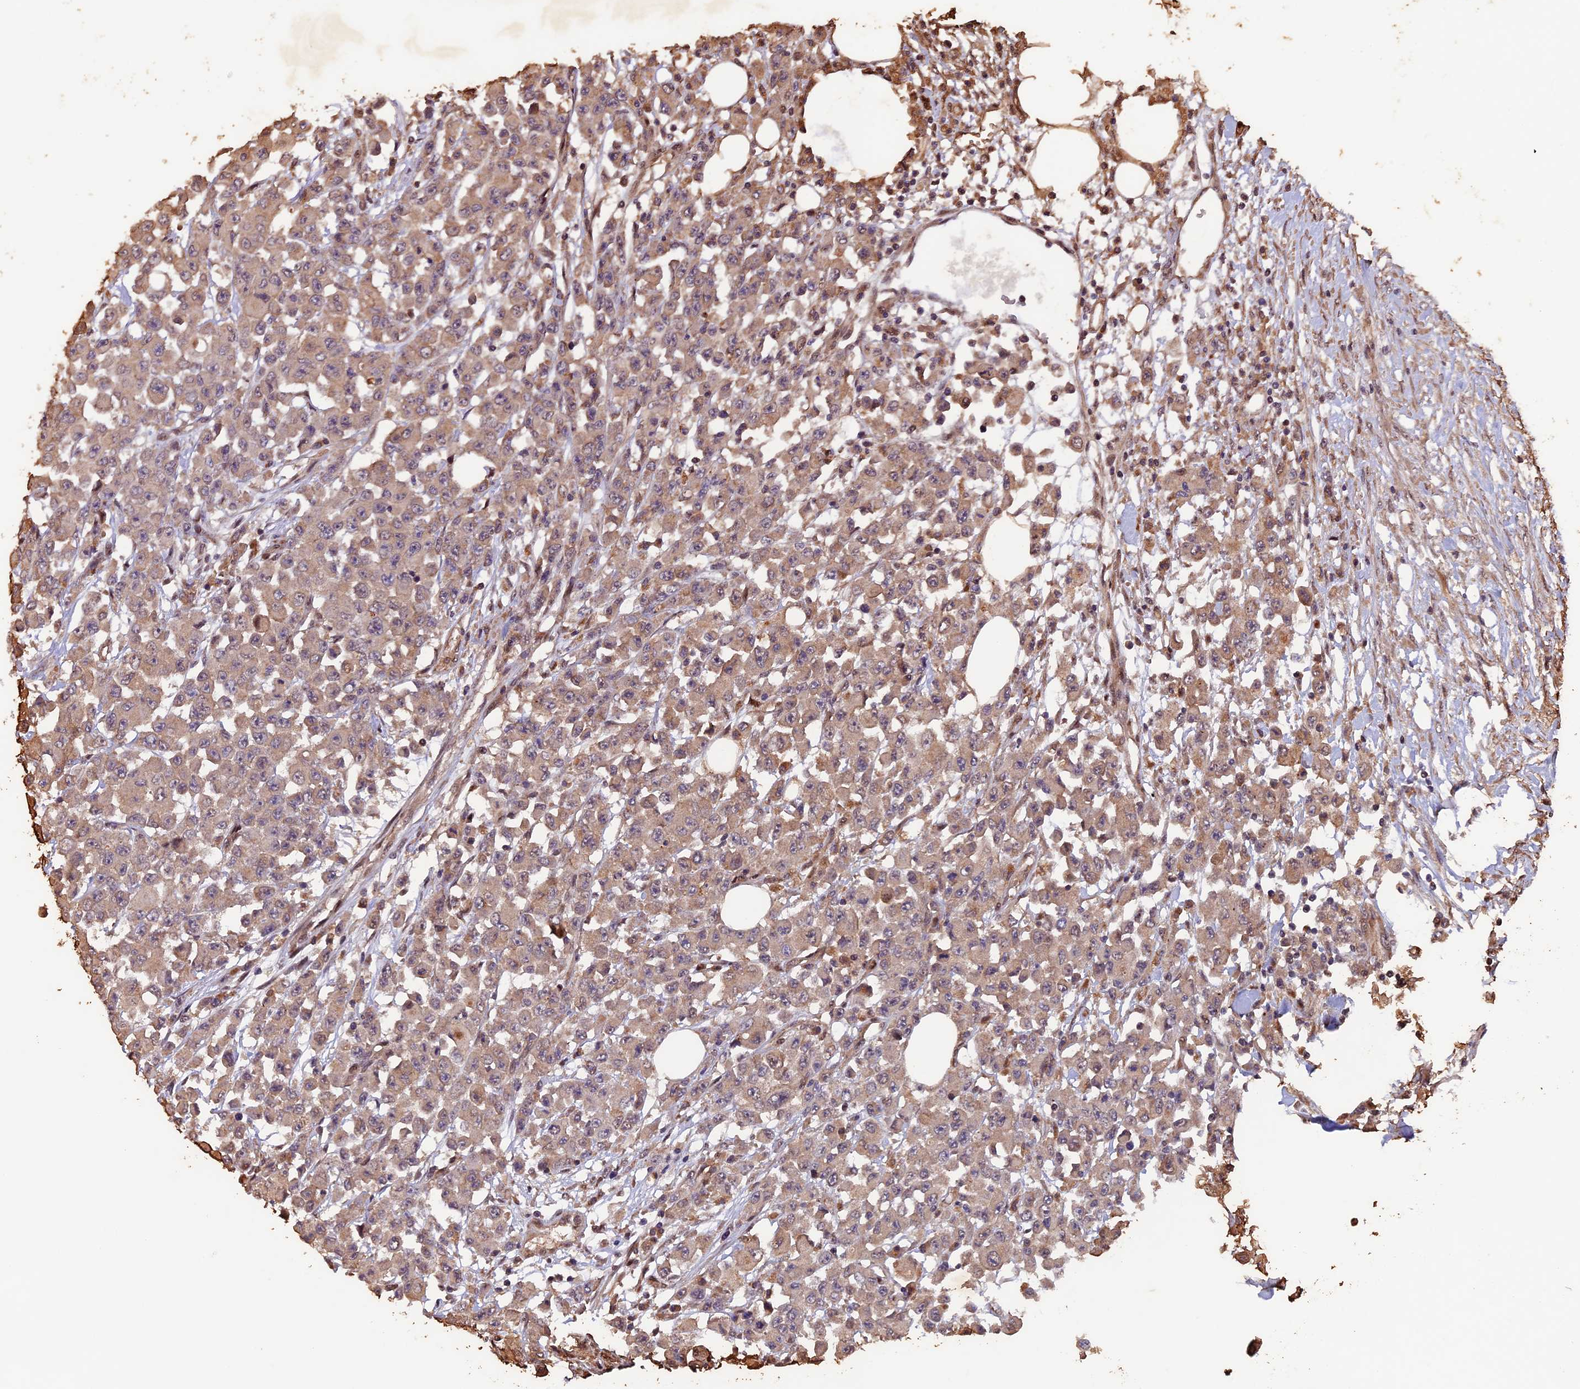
{"staining": {"intensity": "weak", "quantity": ">75%", "location": "cytoplasmic/membranous"}, "tissue": "colorectal cancer", "cell_type": "Tumor cells", "image_type": "cancer", "snomed": [{"axis": "morphology", "description": "Adenocarcinoma, NOS"}, {"axis": "topography", "description": "Colon"}], "caption": "This is an image of immunohistochemistry staining of colorectal cancer (adenocarcinoma), which shows weak expression in the cytoplasmic/membranous of tumor cells.", "gene": "NCK2", "patient": {"sex": "male", "age": 51}}